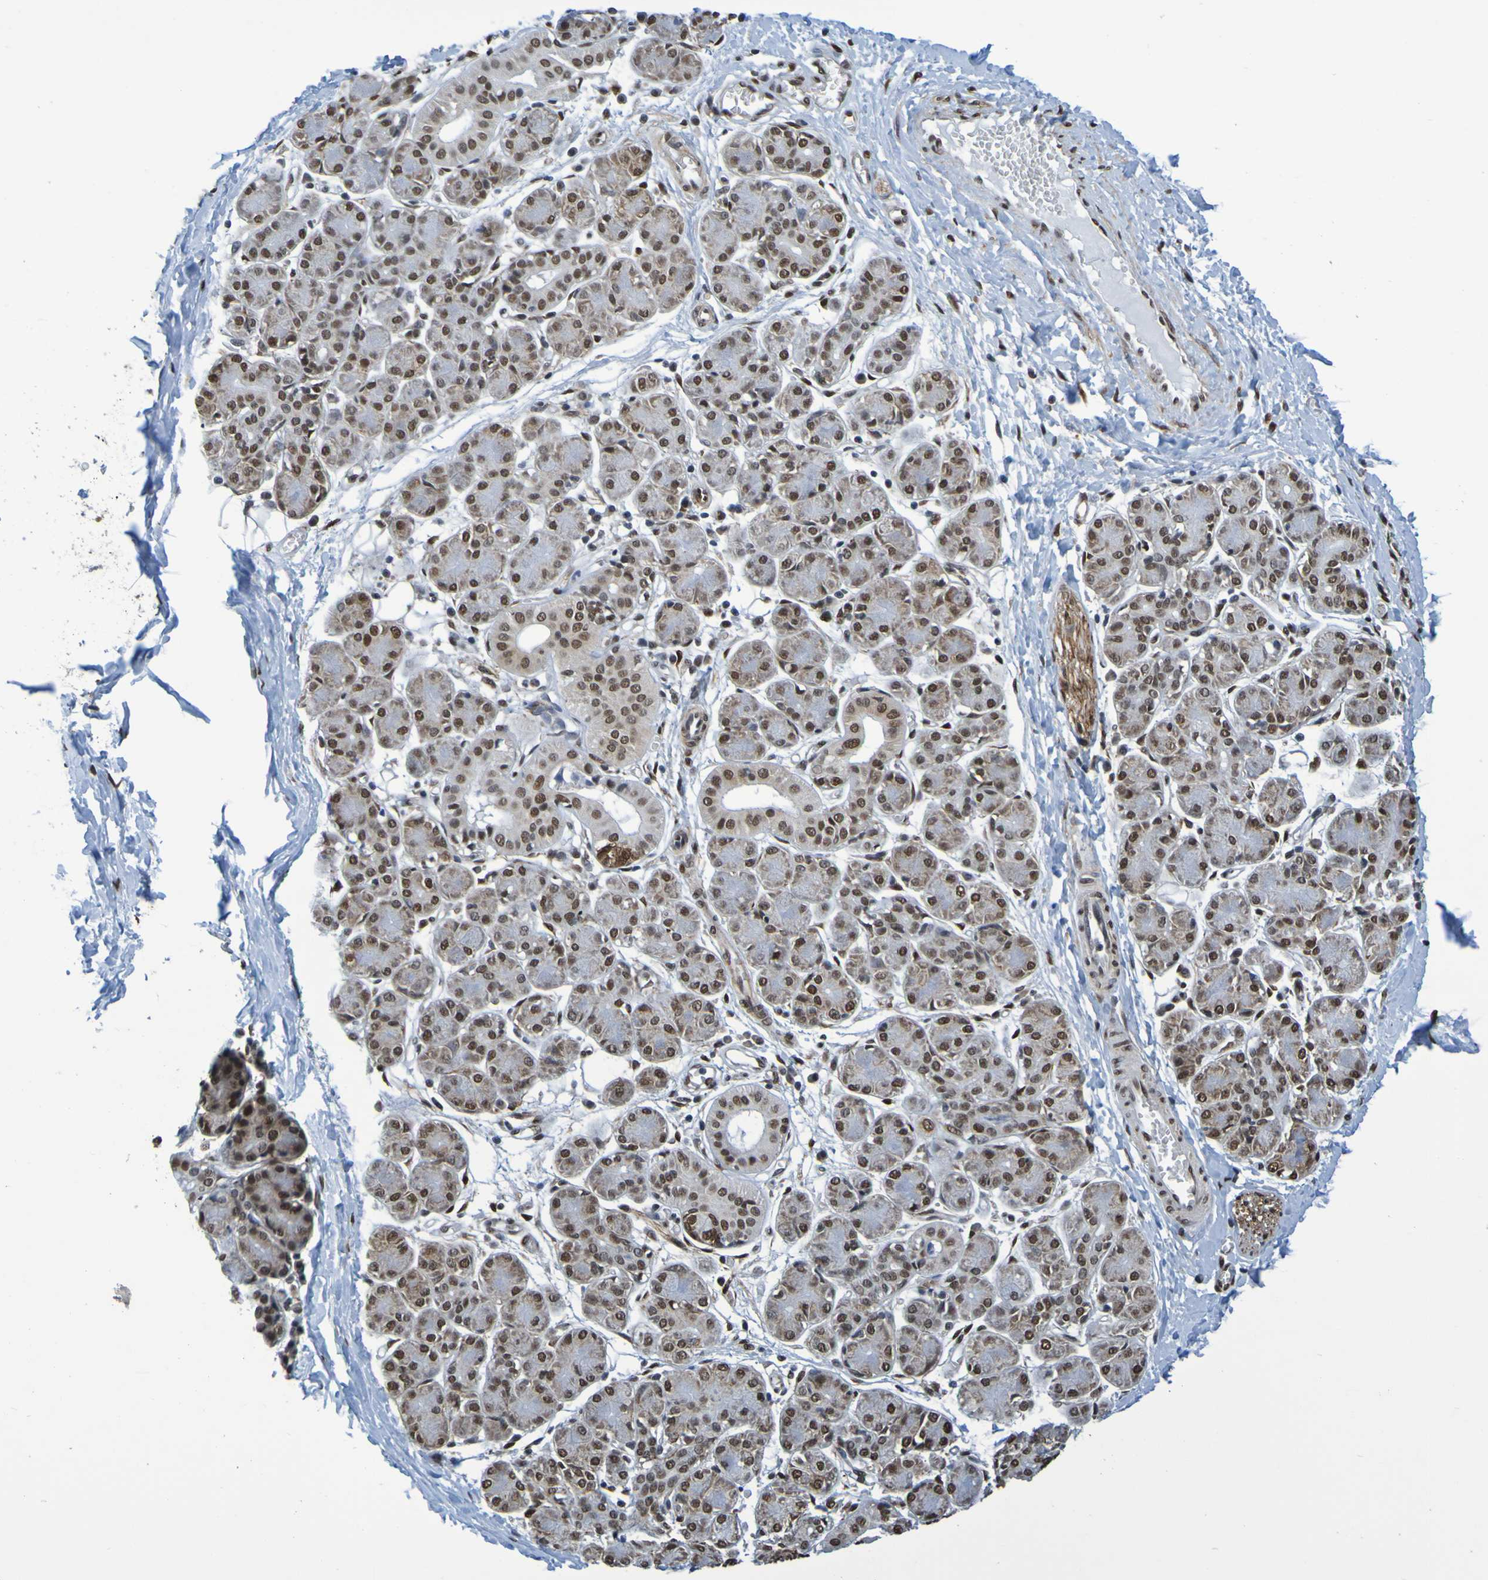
{"staining": {"intensity": "strong", "quantity": ">75%", "location": "nuclear"}, "tissue": "salivary gland", "cell_type": "Glandular cells", "image_type": "normal", "snomed": [{"axis": "morphology", "description": "Normal tissue, NOS"}, {"axis": "morphology", "description": "Inflammation, NOS"}, {"axis": "topography", "description": "Lymph node"}, {"axis": "topography", "description": "Salivary gland"}], "caption": "Glandular cells display high levels of strong nuclear staining in about >75% of cells in normal human salivary gland. (DAB (3,3'-diaminobenzidine) IHC, brown staining for protein, blue staining for nuclei).", "gene": "HDAC2", "patient": {"sex": "male", "age": 3}}